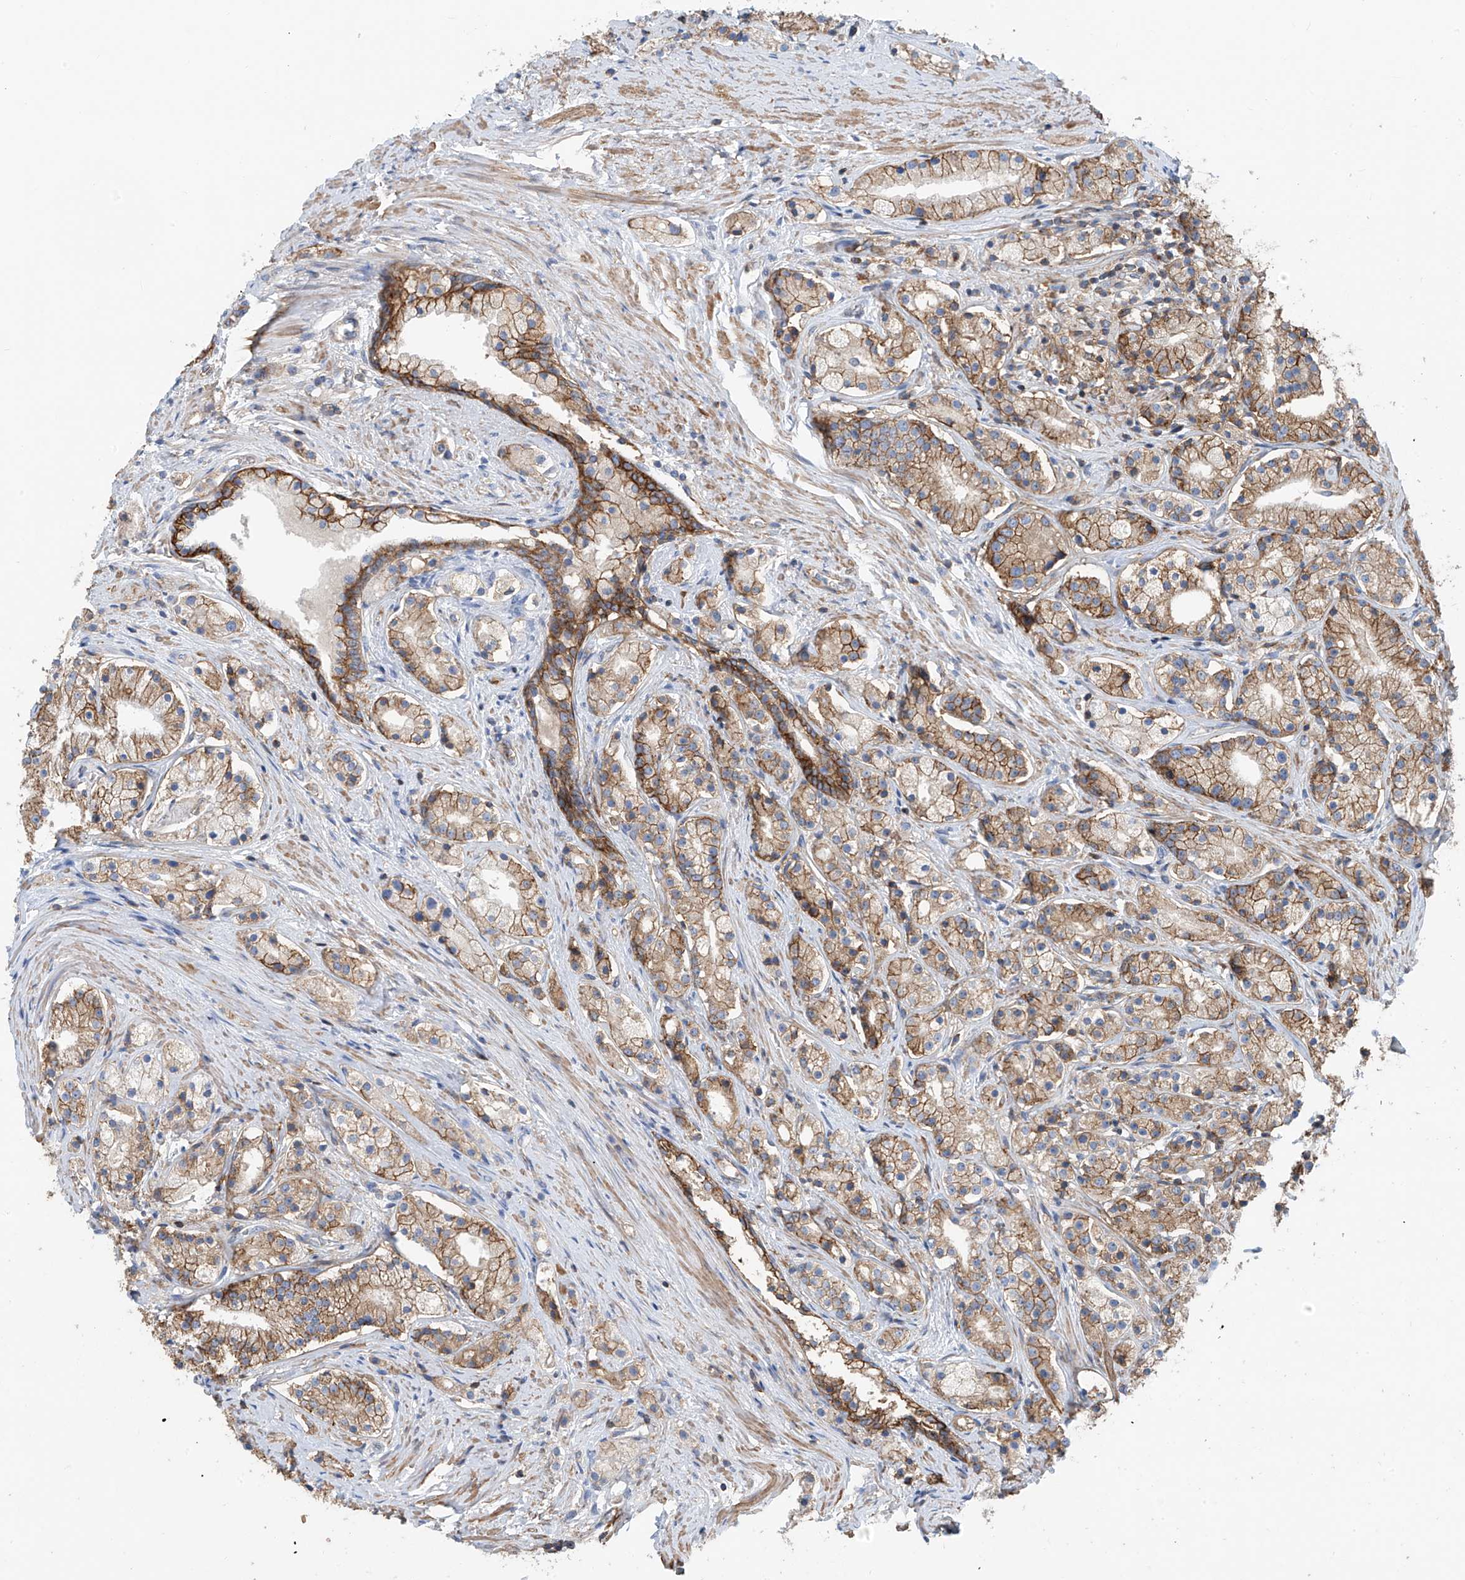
{"staining": {"intensity": "moderate", "quantity": "25%-75%", "location": "cytoplasmic/membranous"}, "tissue": "prostate cancer", "cell_type": "Tumor cells", "image_type": "cancer", "snomed": [{"axis": "morphology", "description": "Adenocarcinoma, High grade"}, {"axis": "topography", "description": "Prostate"}], "caption": "Immunohistochemical staining of high-grade adenocarcinoma (prostate) exhibits medium levels of moderate cytoplasmic/membranous protein staining in about 25%-75% of tumor cells.", "gene": "SLC1A5", "patient": {"sex": "male", "age": 69}}